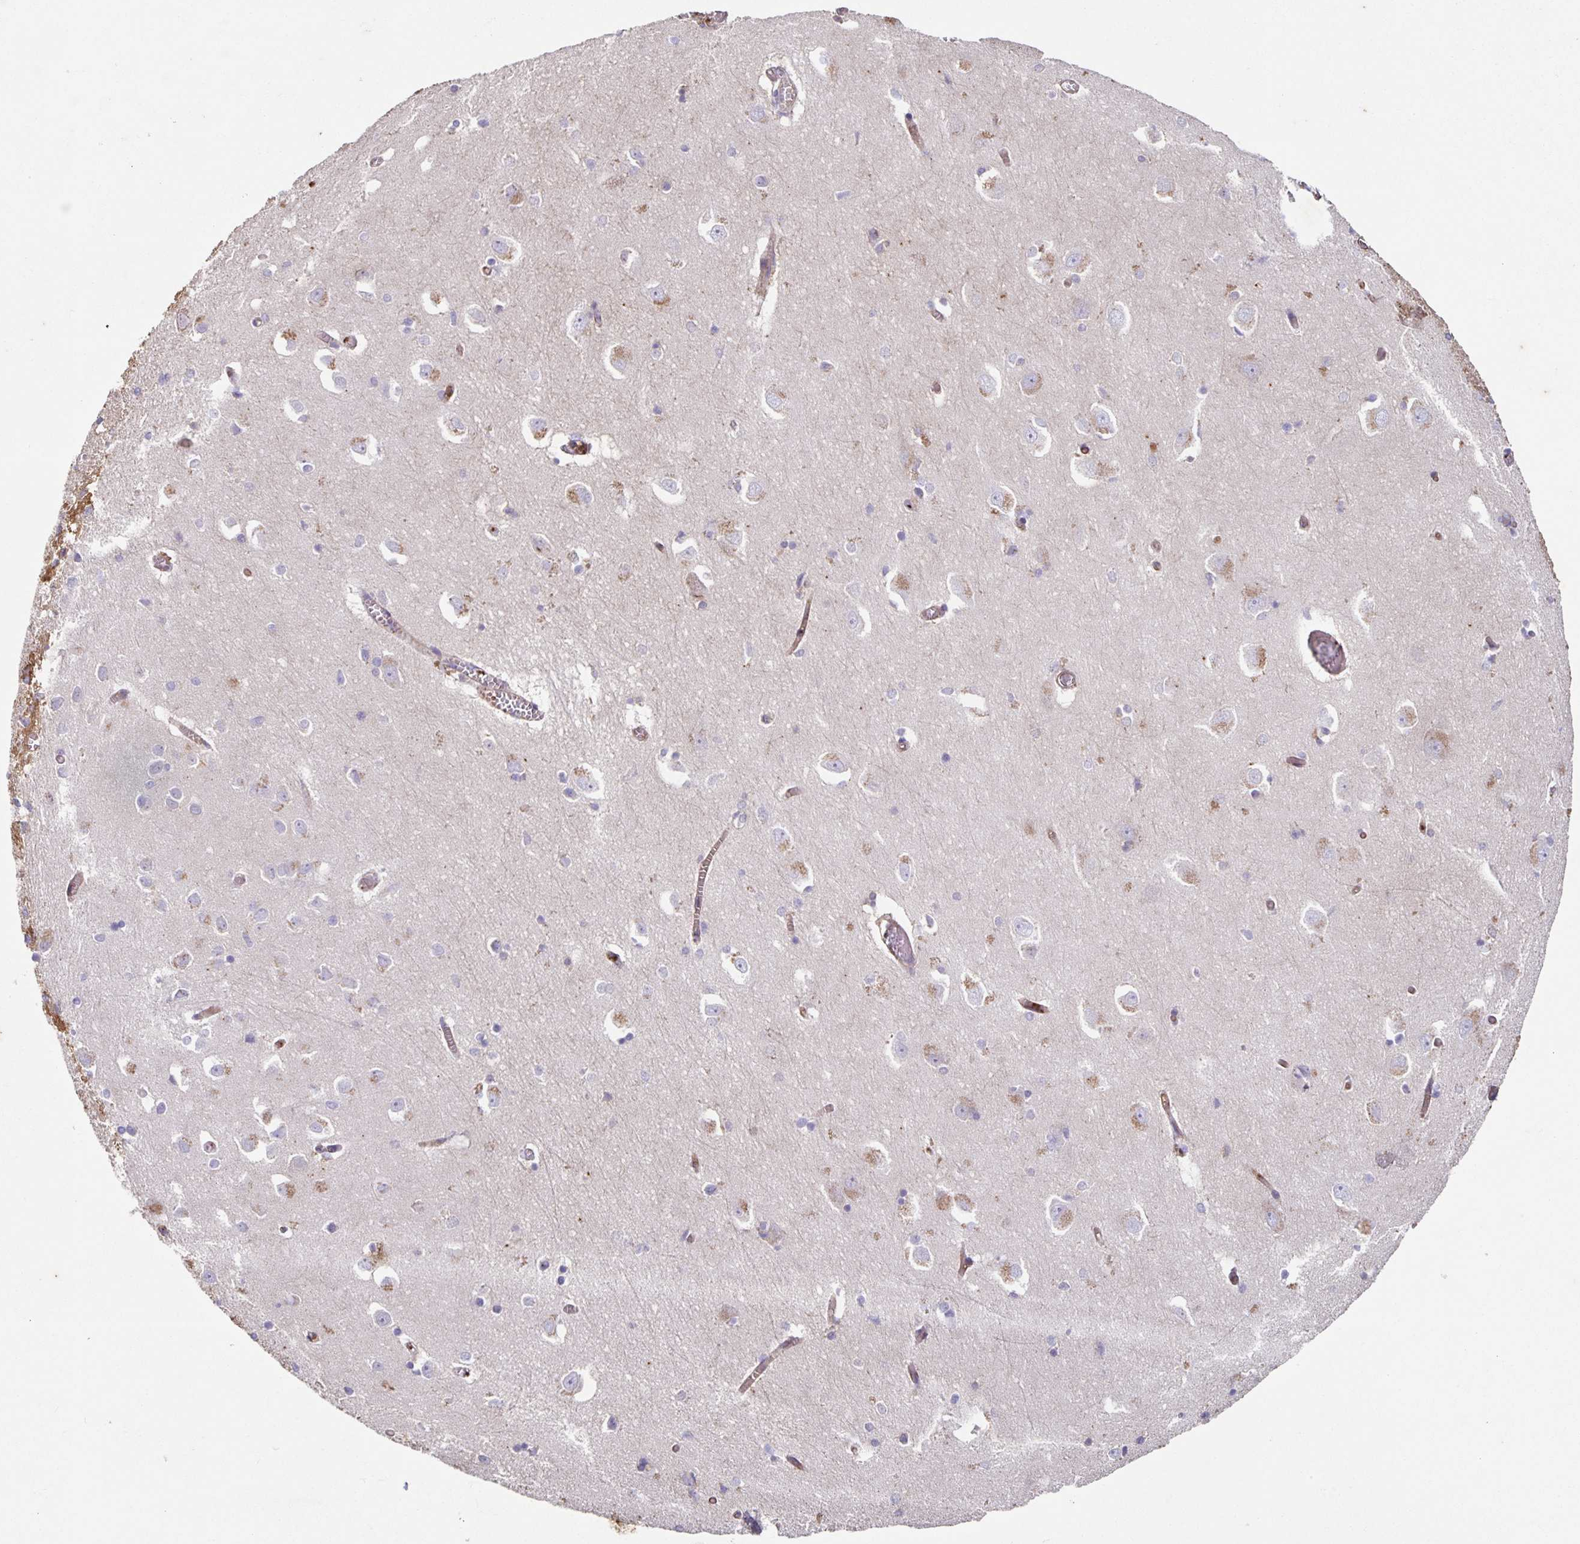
{"staining": {"intensity": "negative", "quantity": "none", "location": "none"}, "tissue": "caudate", "cell_type": "Glial cells", "image_type": "normal", "snomed": [{"axis": "morphology", "description": "Normal tissue, NOS"}, {"axis": "topography", "description": "Lateral ventricle wall"}, {"axis": "topography", "description": "Hippocampus"}], "caption": "This is an immunohistochemistry image of benign human caudate. There is no expression in glial cells.", "gene": "ITGA2", "patient": {"sex": "female", "age": 63}}